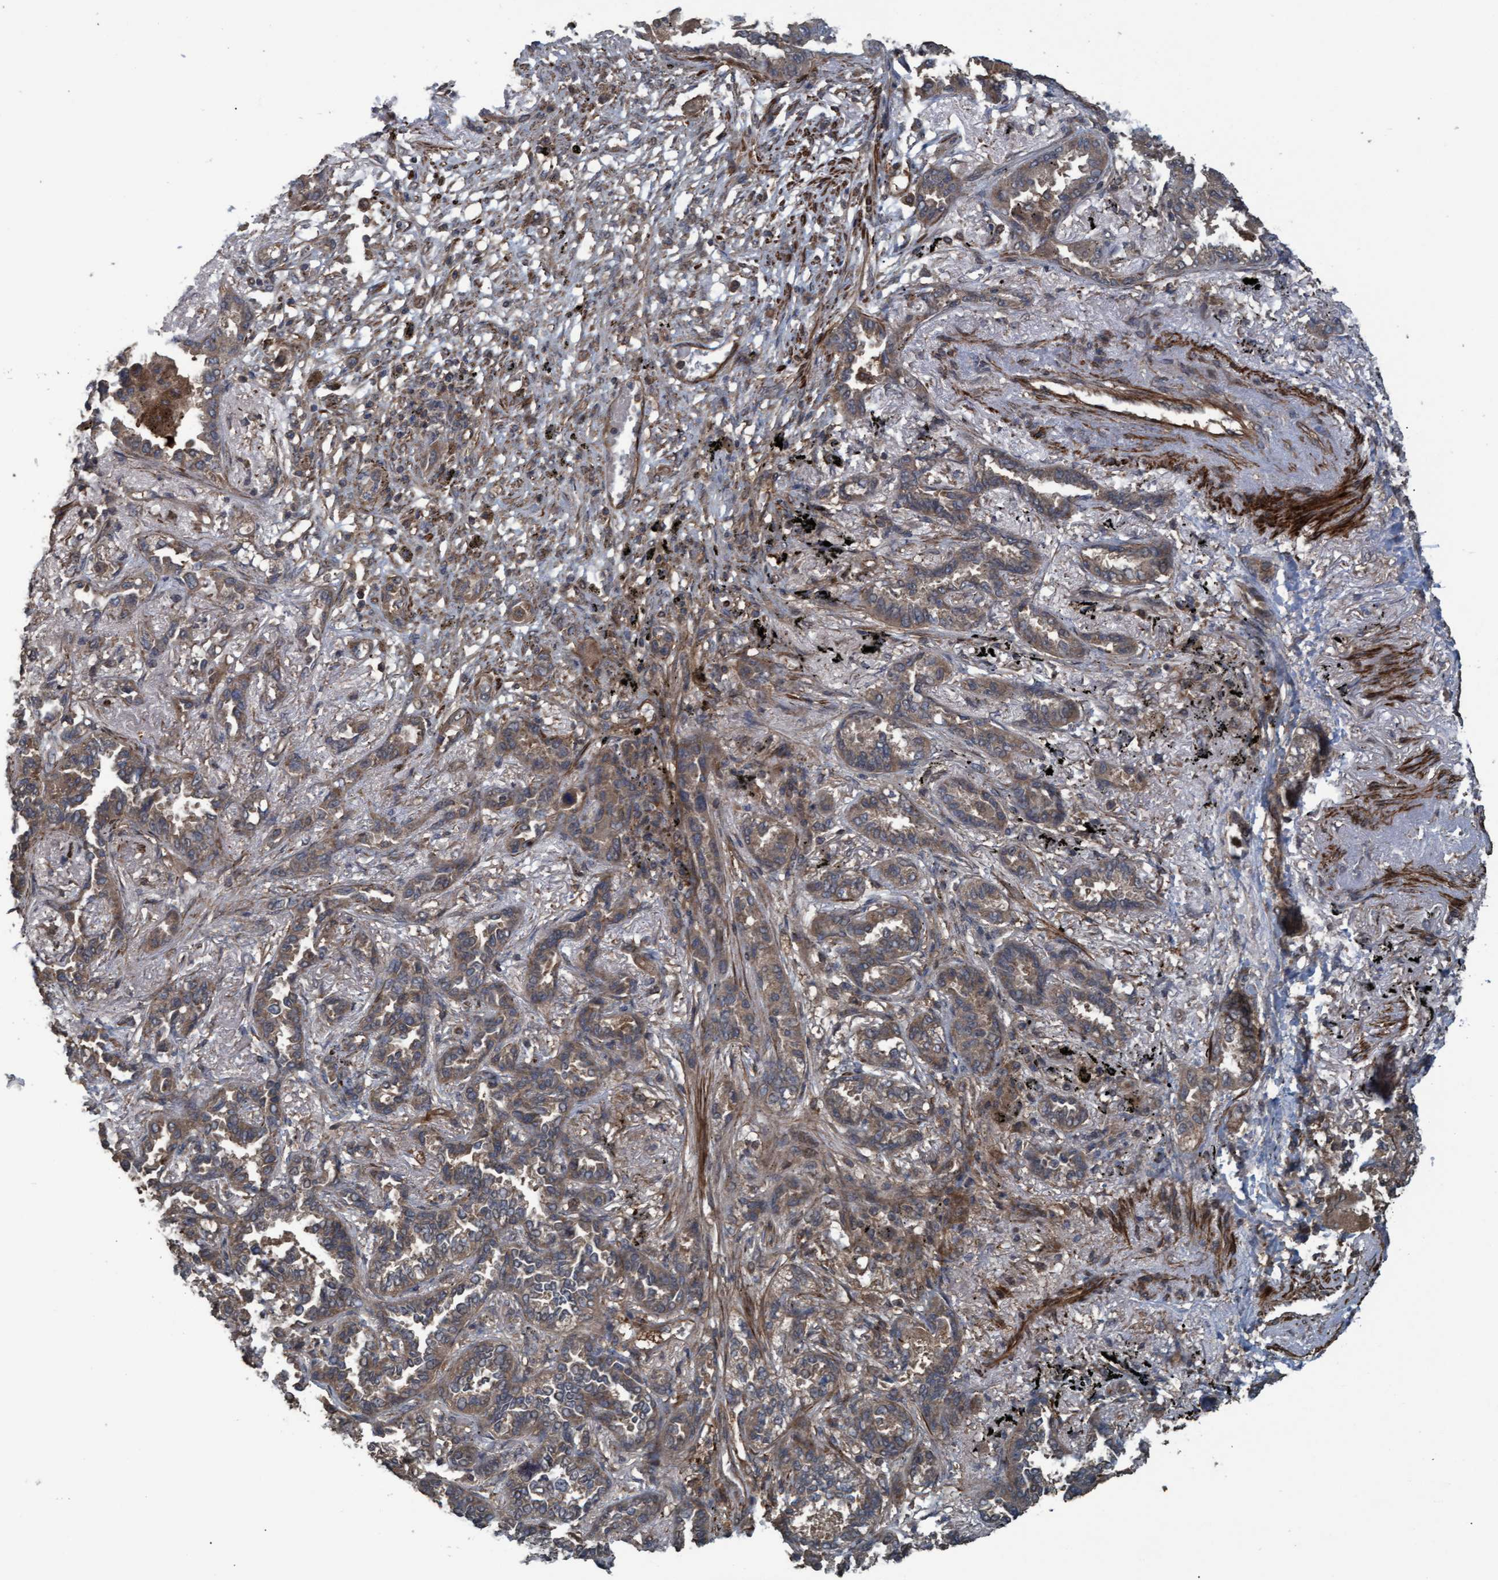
{"staining": {"intensity": "weak", "quantity": ">75%", "location": "cytoplasmic/membranous"}, "tissue": "lung cancer", "cell_type": "Tumor cells", "image_type": "cancer", "snomed": [{"axis": "morphology", "description": "Adenocarcinoma, NOS"}, {"axis": "topography", "description": "Lung"}], "caption": "Tumor cells display low levels of weak cytoplasmic/membranous expression in approximately >75% of cells in lung cancer.", "gene": "GGT6", "patient": {"sex": "male", "age": 59}}